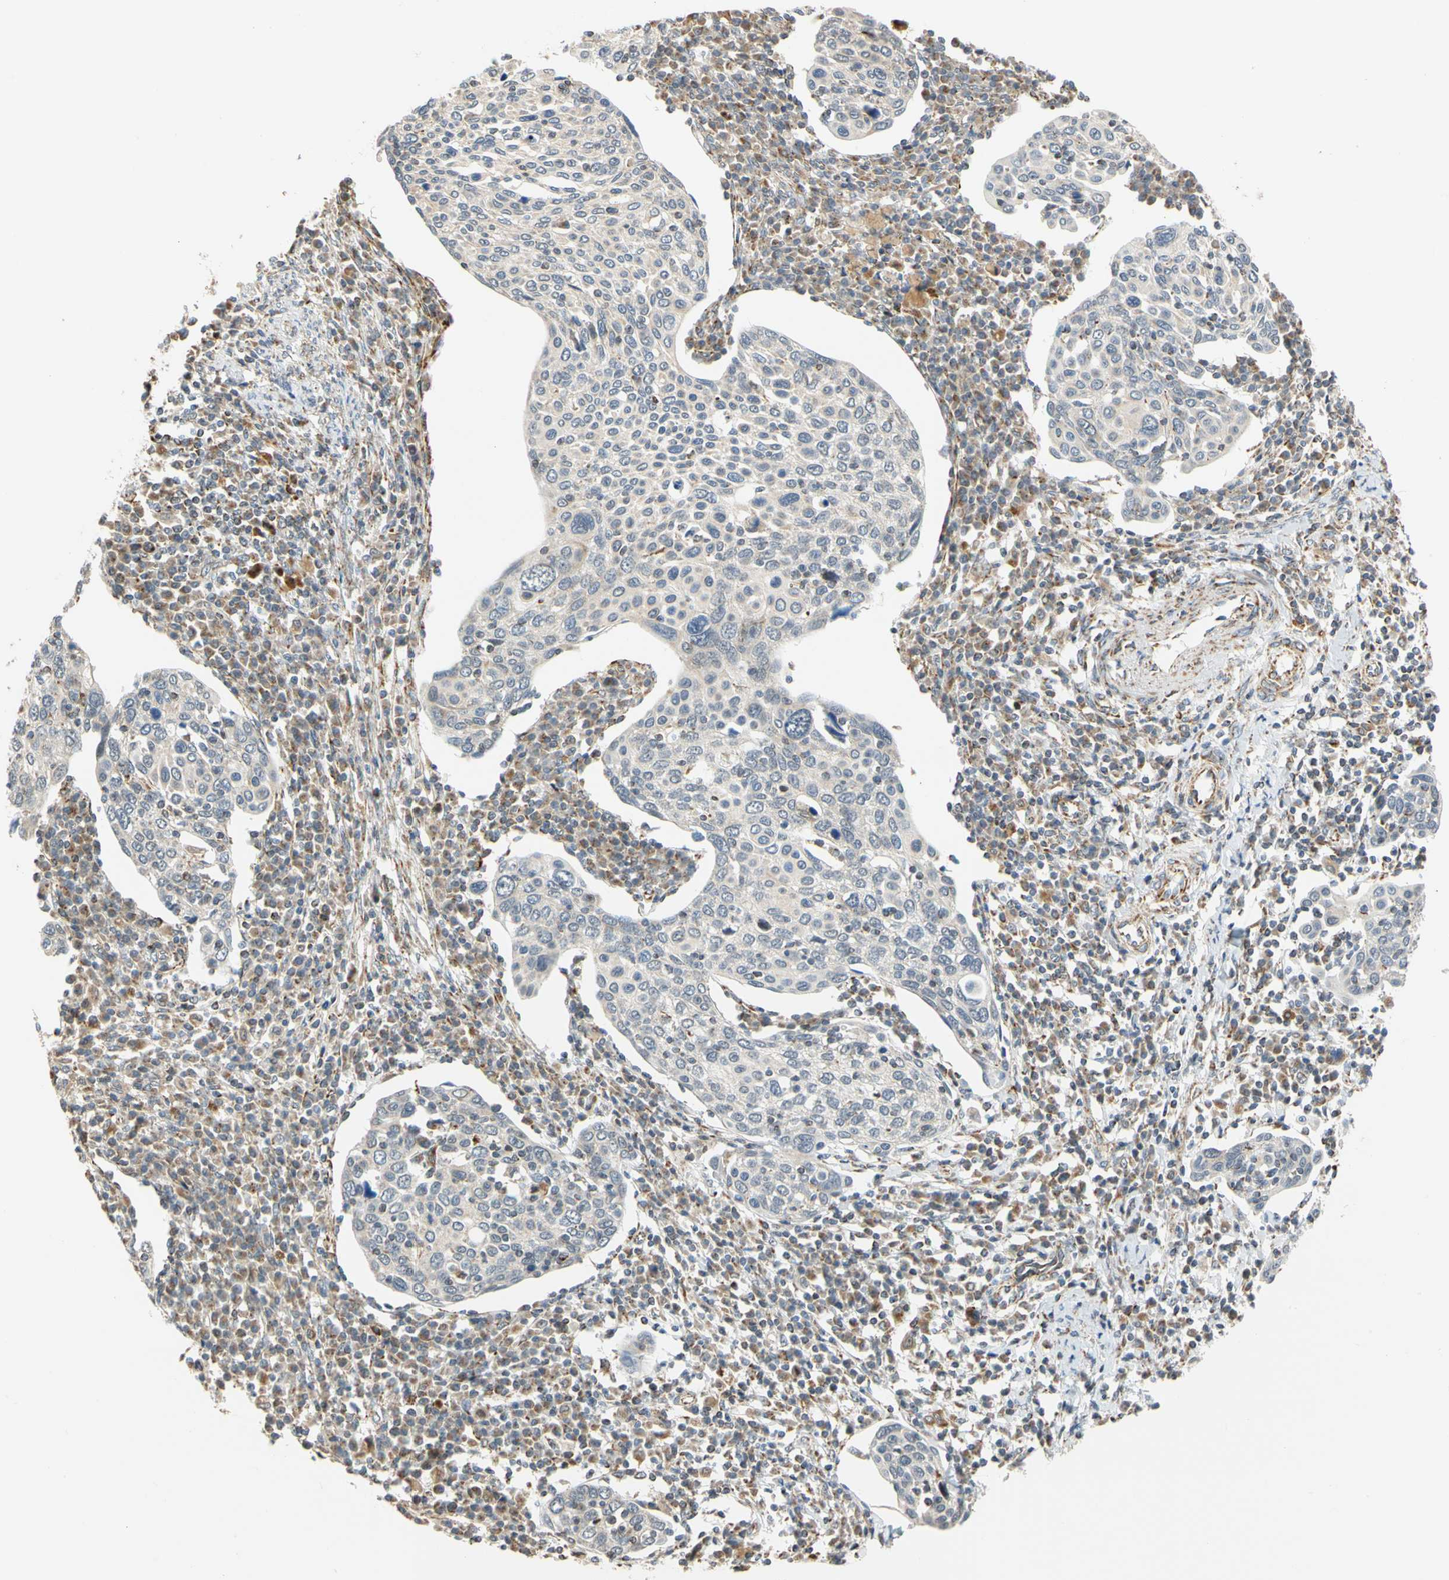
{"staining": {"intensity": "negative", "quantity": "none", "location": "none"}, "tissue": "cervical cancer", "cell_type": "Tumor cells", "image_type": "cancer", "snomed": [{"axis": "morphology", "description": "Squamous cell carcinoma, NOS"}, {"axis": "topography", "description": "Cervix"}], "caption": "Immunohistochemistry photomicrograph of neoplastic tissue: human cervical squamous cell carcinoma stained with DAB (3,3'-diaminobenzidine) demonstrates no significant protein positivity in tumor cells.", "gene": "SFXN3", "patient": {"sex": "female", "age": 40}}